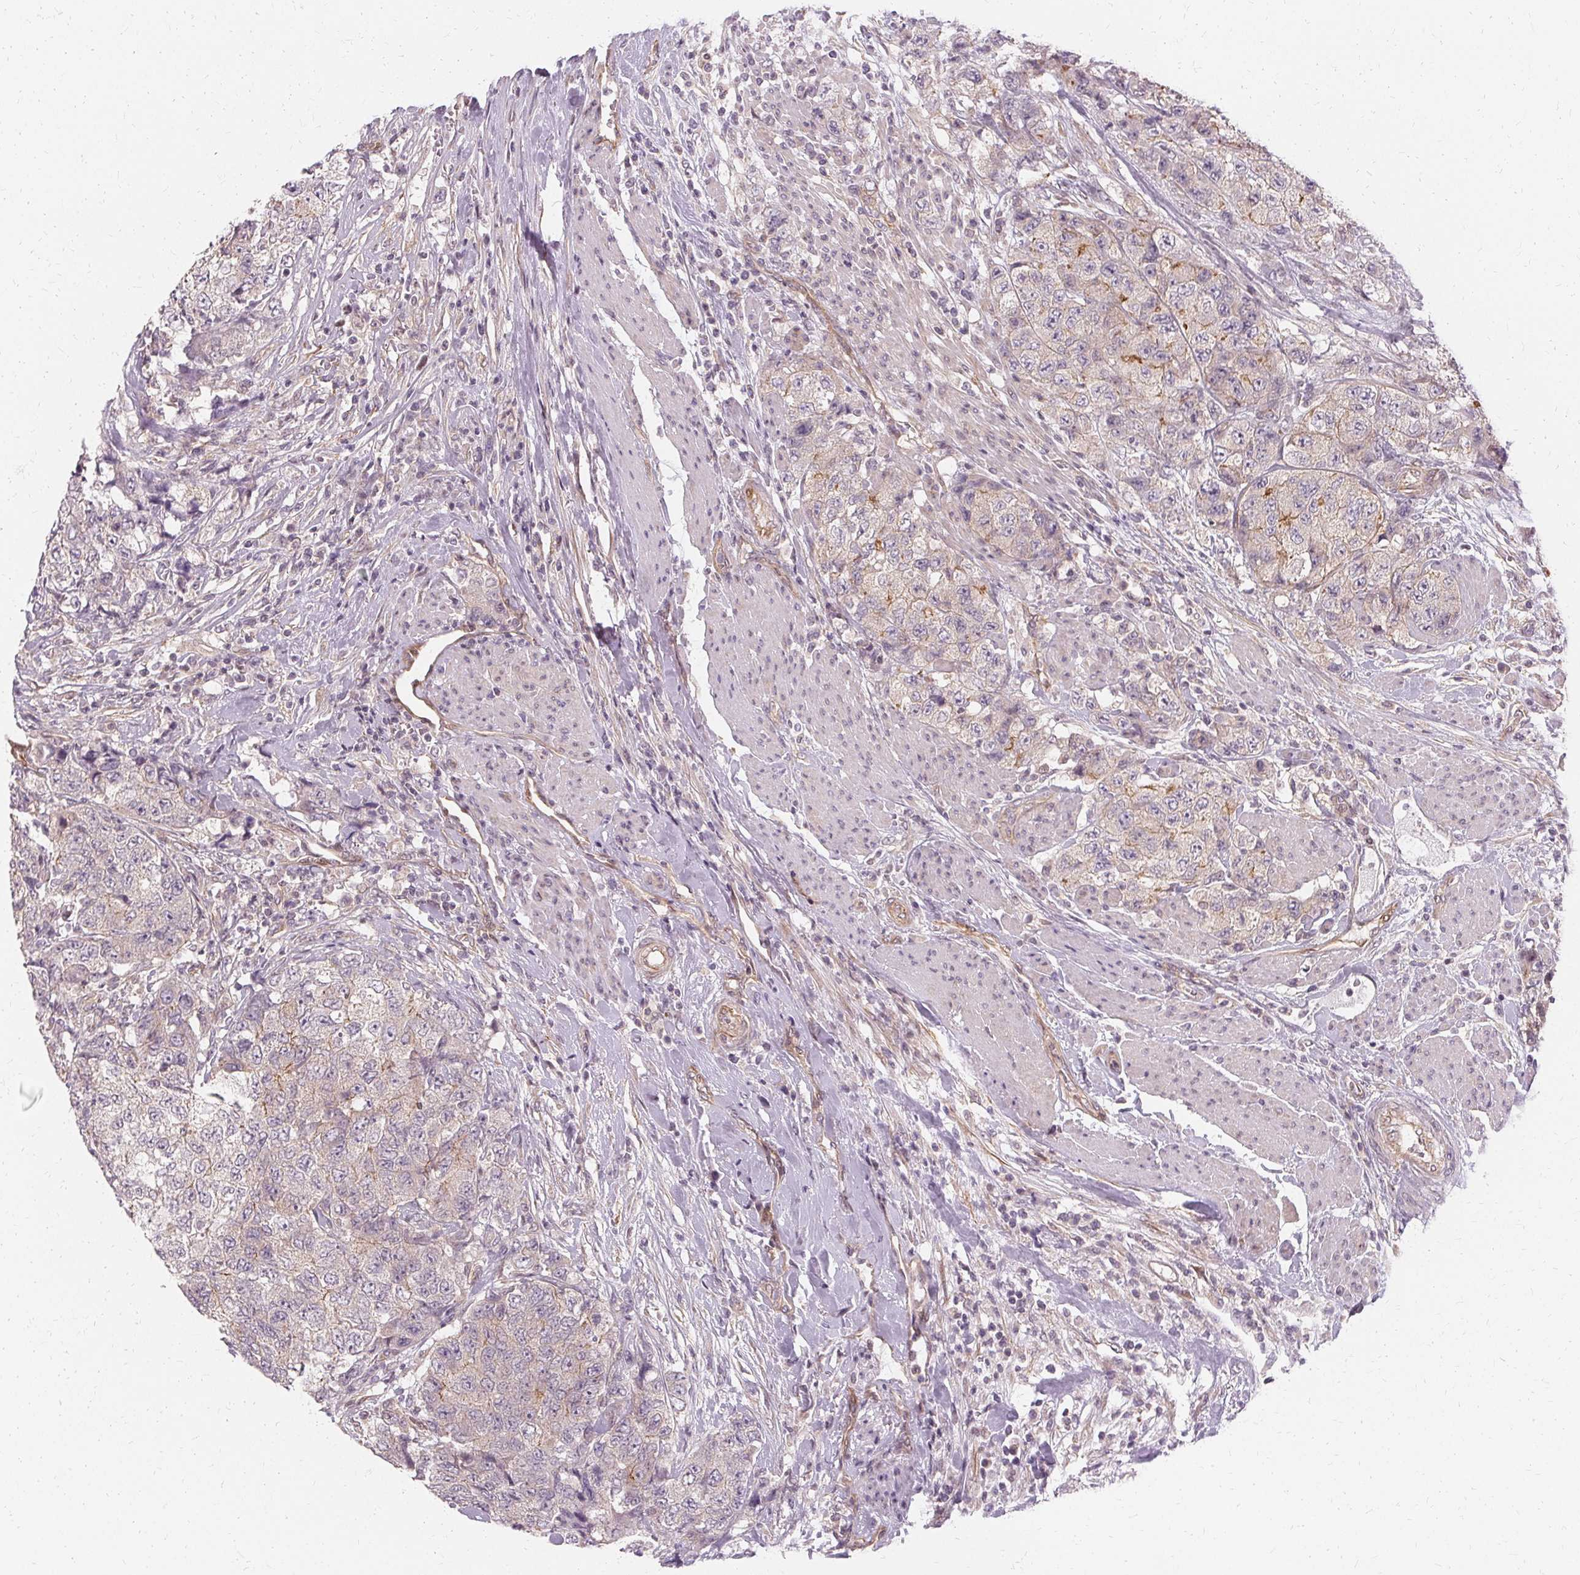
{"staining": {"intensity": "weak", "quantity": "<25%", "location": "cytoplasmic/membranous"}, "tissue": "urothelial cancer", "cell_type": "Tumor cells", "image_type": "cancer", "snomed": [{"axis": "morphology", "description": "Urothelial carcinoma, High grade"}, {"axis": "topography", "description": "Urinary bladder"}], "caption": "Urothelial cancer was stained to show a protein in brown. There is no significant expression in tumor cells.", "gene": "USP8", "patient": {"sex": "female", "age": 78}}